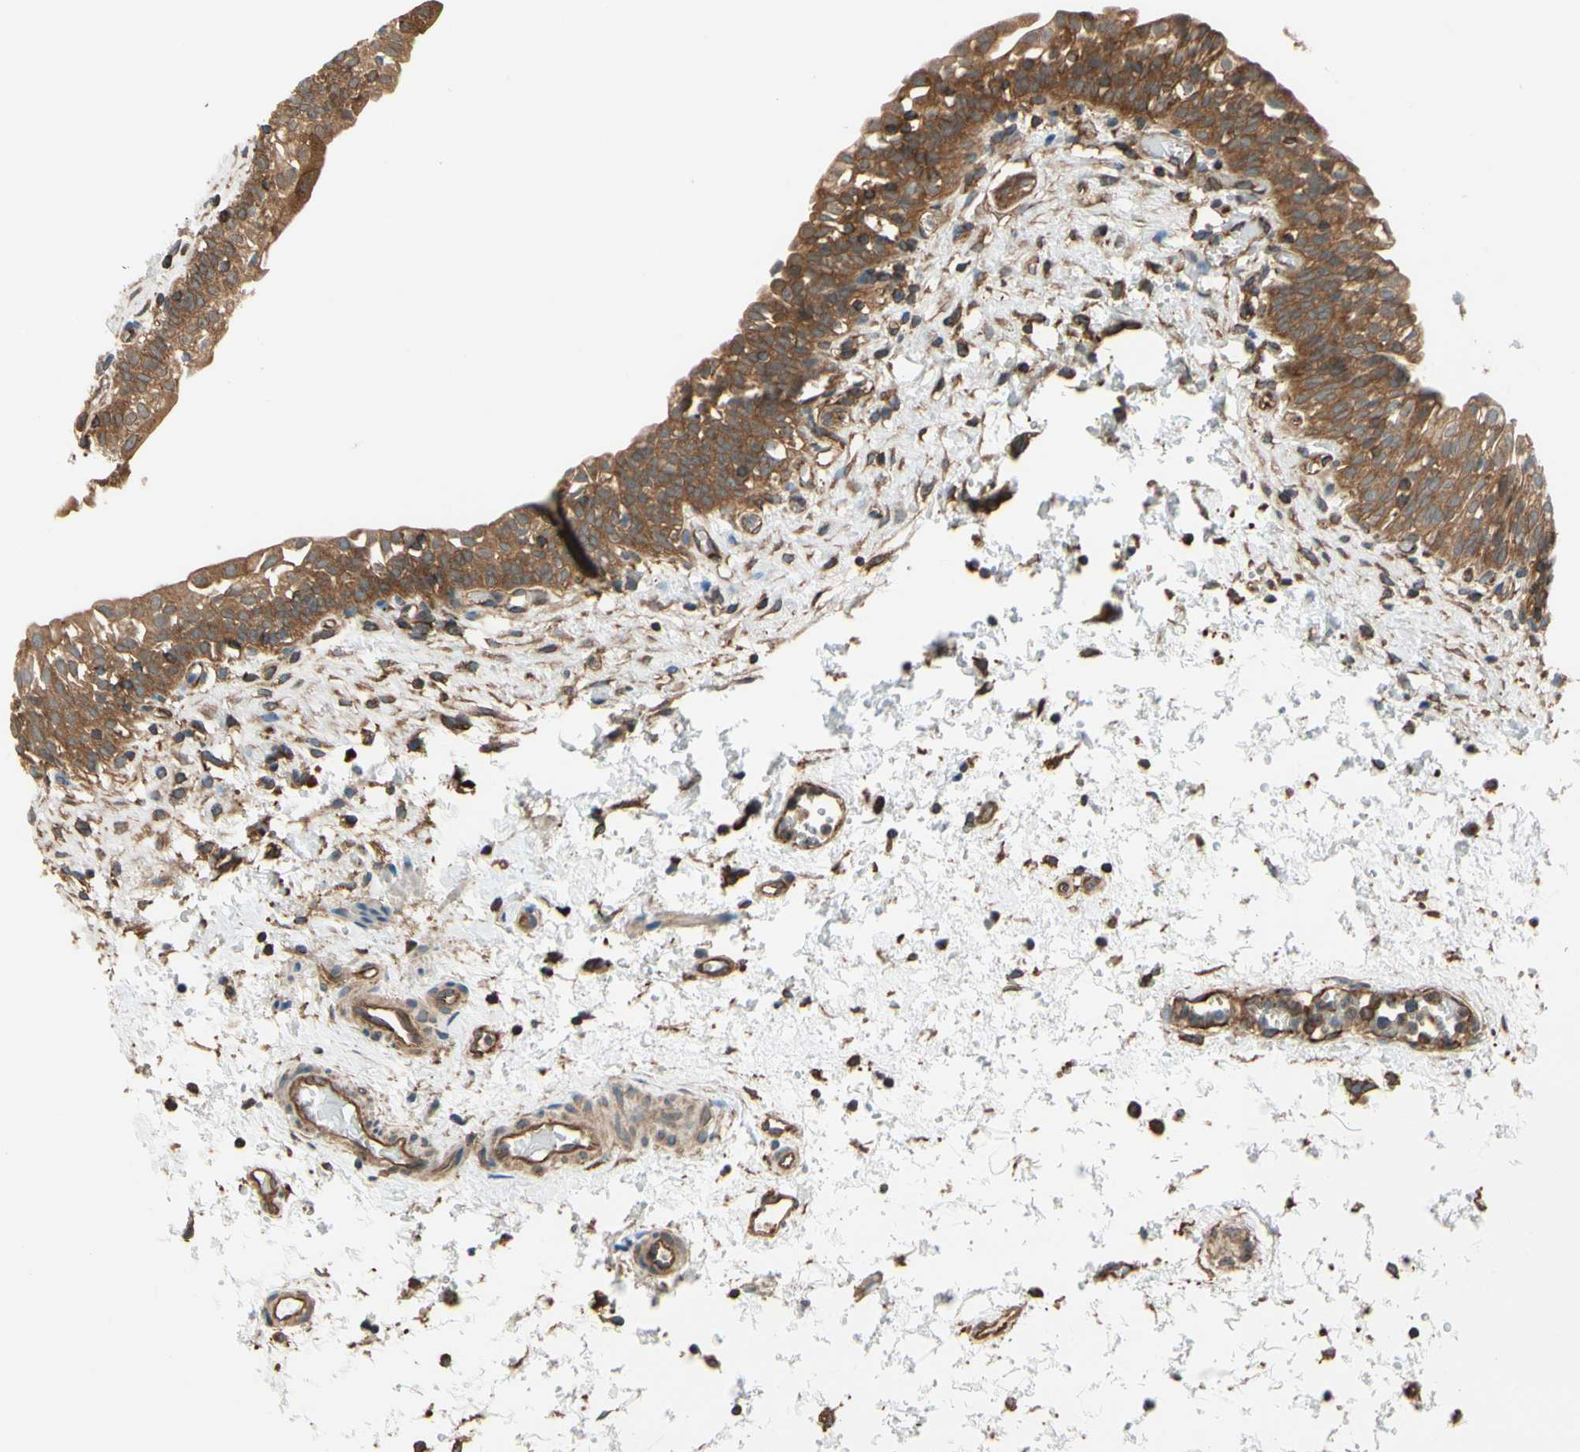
{"staining": {"intensity": "moderate", "quantity": ">75%", "location": "cytoplasmic/membranous"}, "tissue": "urinary bladder", "cell_type": "Urothelial cells", "image_type": "normal", "snomed": [{"axis": "morphology", "description": "Normal tissue, NOS"}, {"axis": "topography", "description": "Urinary bladder"}], "caption": "Protein staining of benign urinary bladder reveals moderate cytoplasmic/membranous staining in about >75% of urothelial cells.", "gene": "EPS15", "patient": {"sex": "male", "age": 55}}